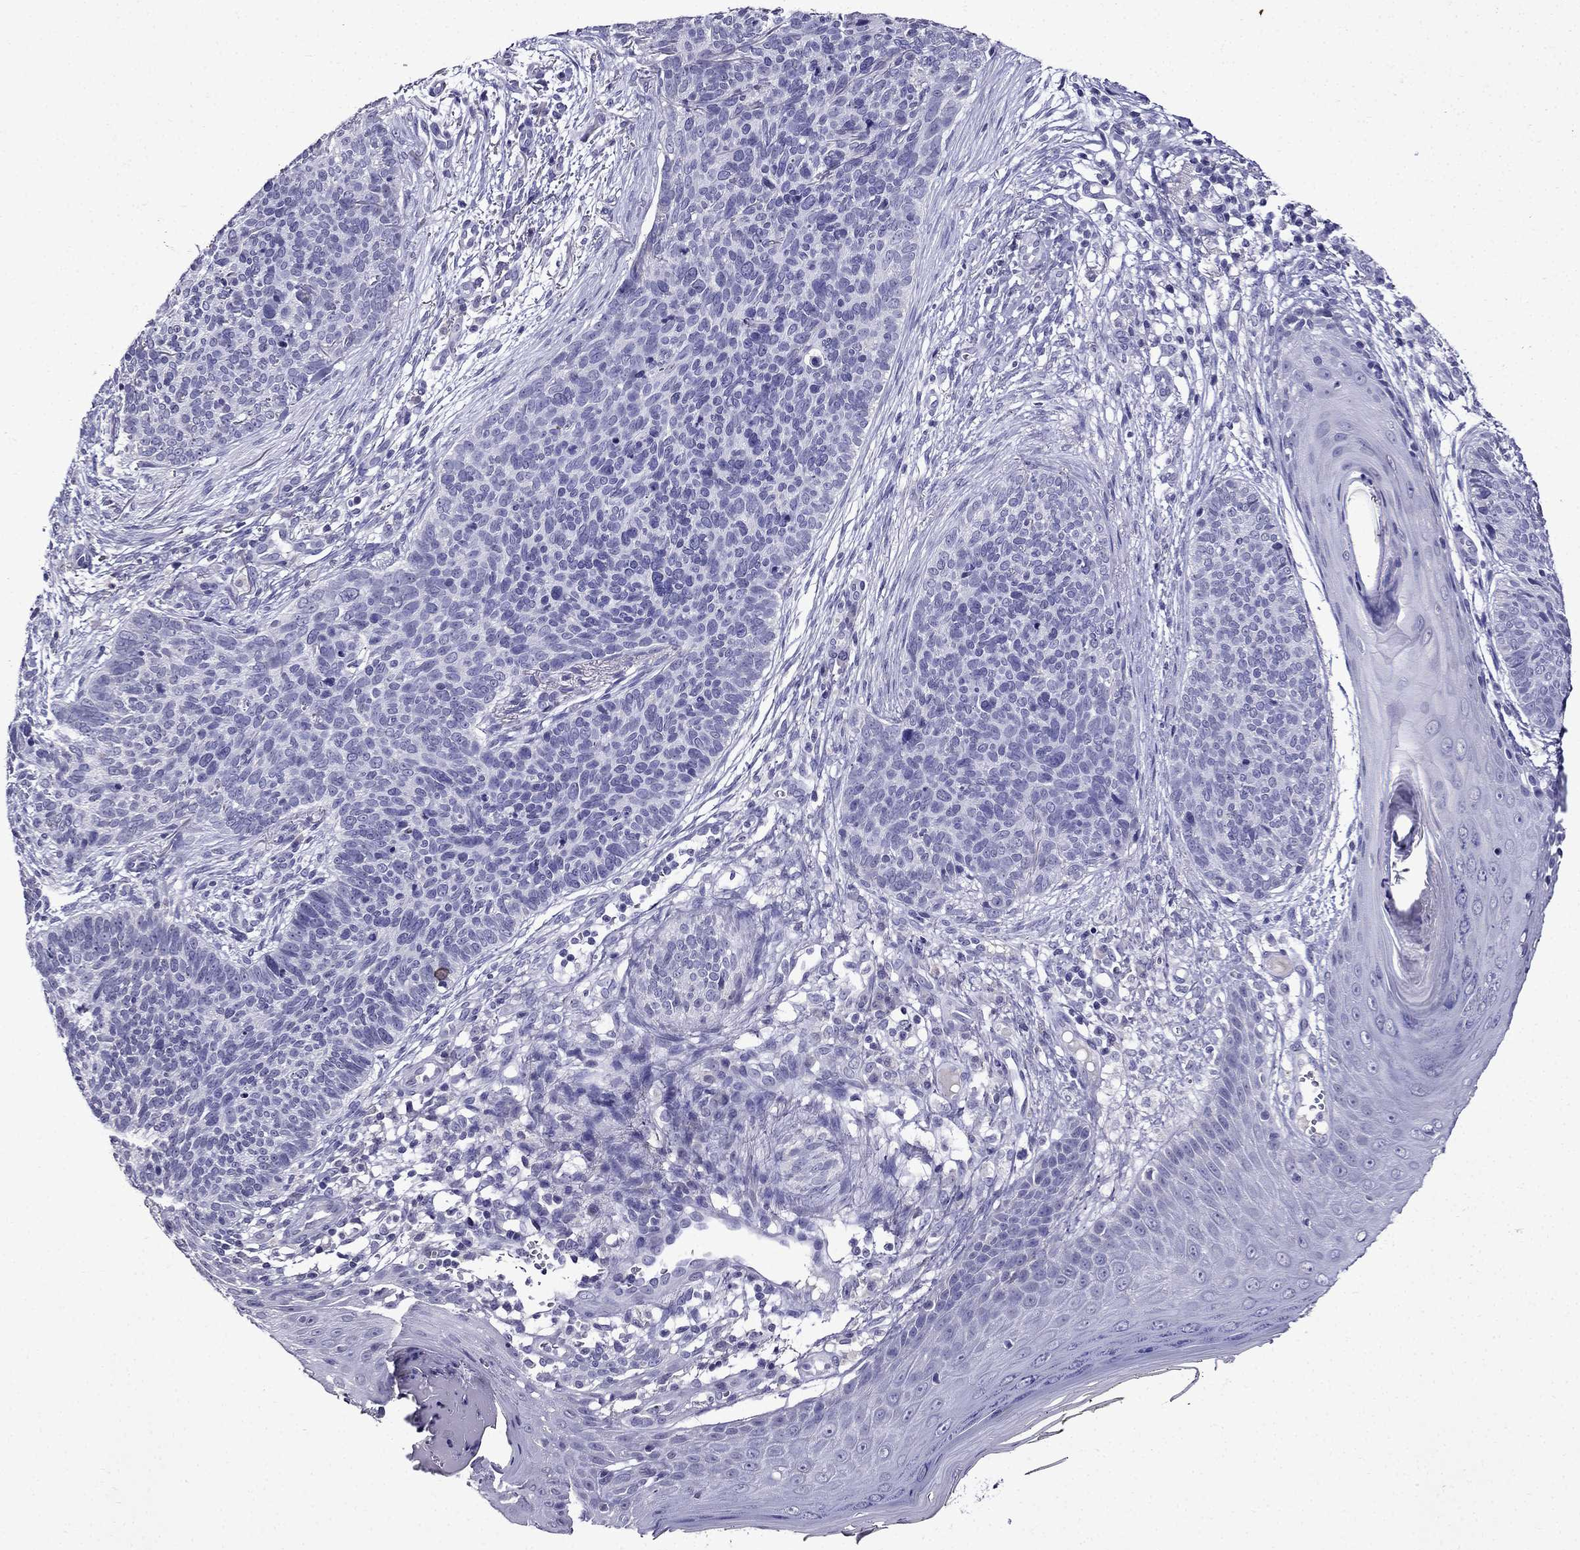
{"staining": {"intensity": "negative", "quantity": "none", "location": "none"}, "tissue": "skin cancer", "cell_type": "Tumor cells", "image_type": "cancer", "snomed": [{"axis": "morphology", "description": "Basal cell carcinoma"}, {"axis": "topography", "description": "Skin"}], "caption": "Immunohistochemistry (IHC) photomicrograph of neoplastic tissue: skin basal cell carcinoma stained with DAB (3,3'-diaminobenzidine) exhibits no significant protein expression in tumor cells. (DAB immunohistochemistry visualized using brightfield microscopy, high magnification).", "gene": "DNAH17", "patient": {"sex": "male", "age": 64}}